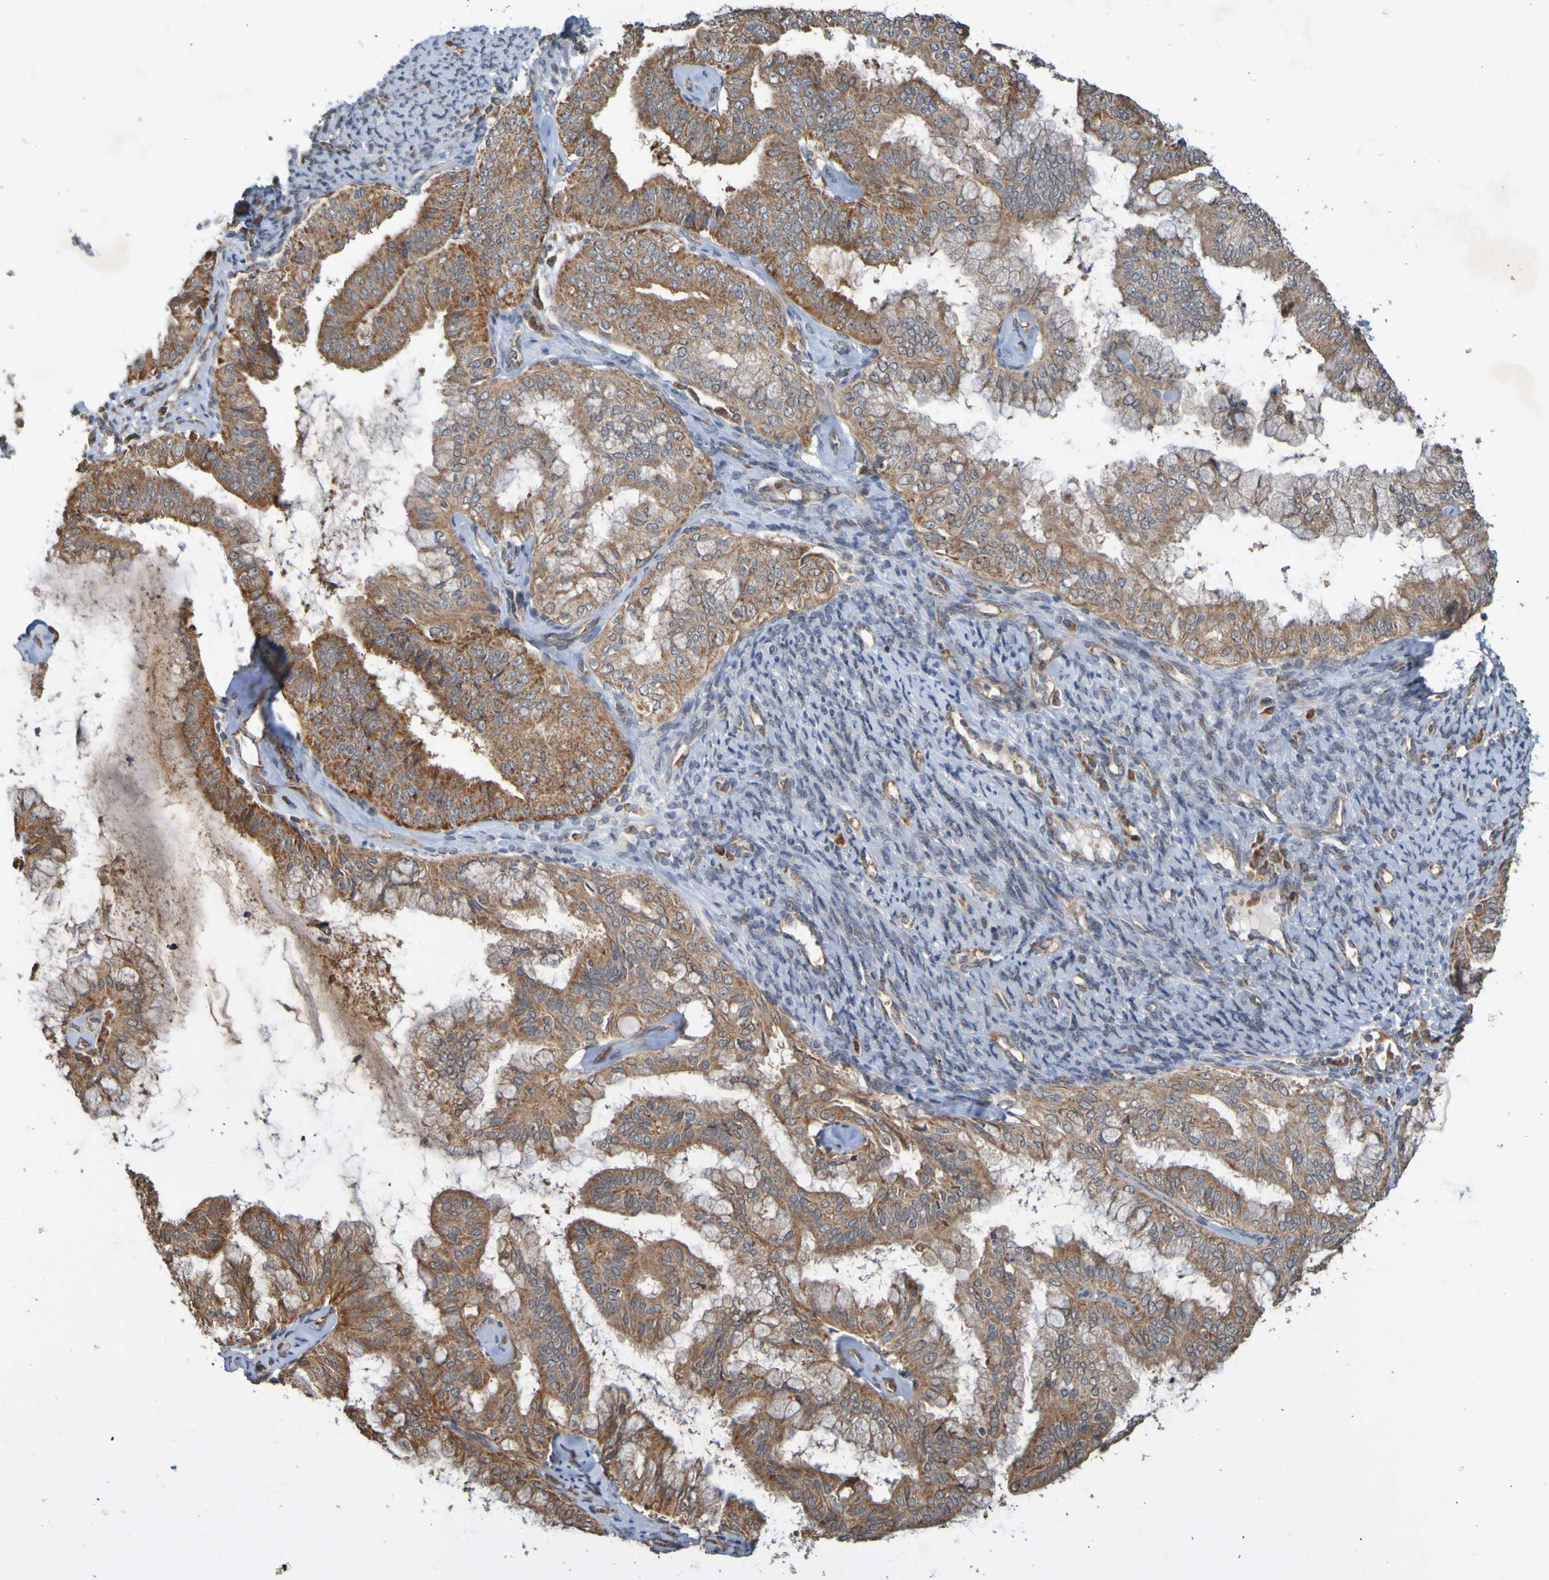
{"staining": {"intensity": "moderate", "quantity": ">75%", "location": "cytoplasmic/membranous"}, "tissue": "endometrial cancer", "cell_type": "Tumor cells", "image_type": "cancer", "snomed": [{"axis": "morphology", "description": "Adenocarcinoma, NOS"}, {"axis": "topography", "description": "Endometrium"}], "caption": "DAB immunohistochemical staining of human adenocarcinoma (endometrial) displays moderate cytoplasmic/membranous protein positivity in about >75% of tumor cells.", "gene": "TMBIM1", "patient": {"sex": "female", "age": 63}}